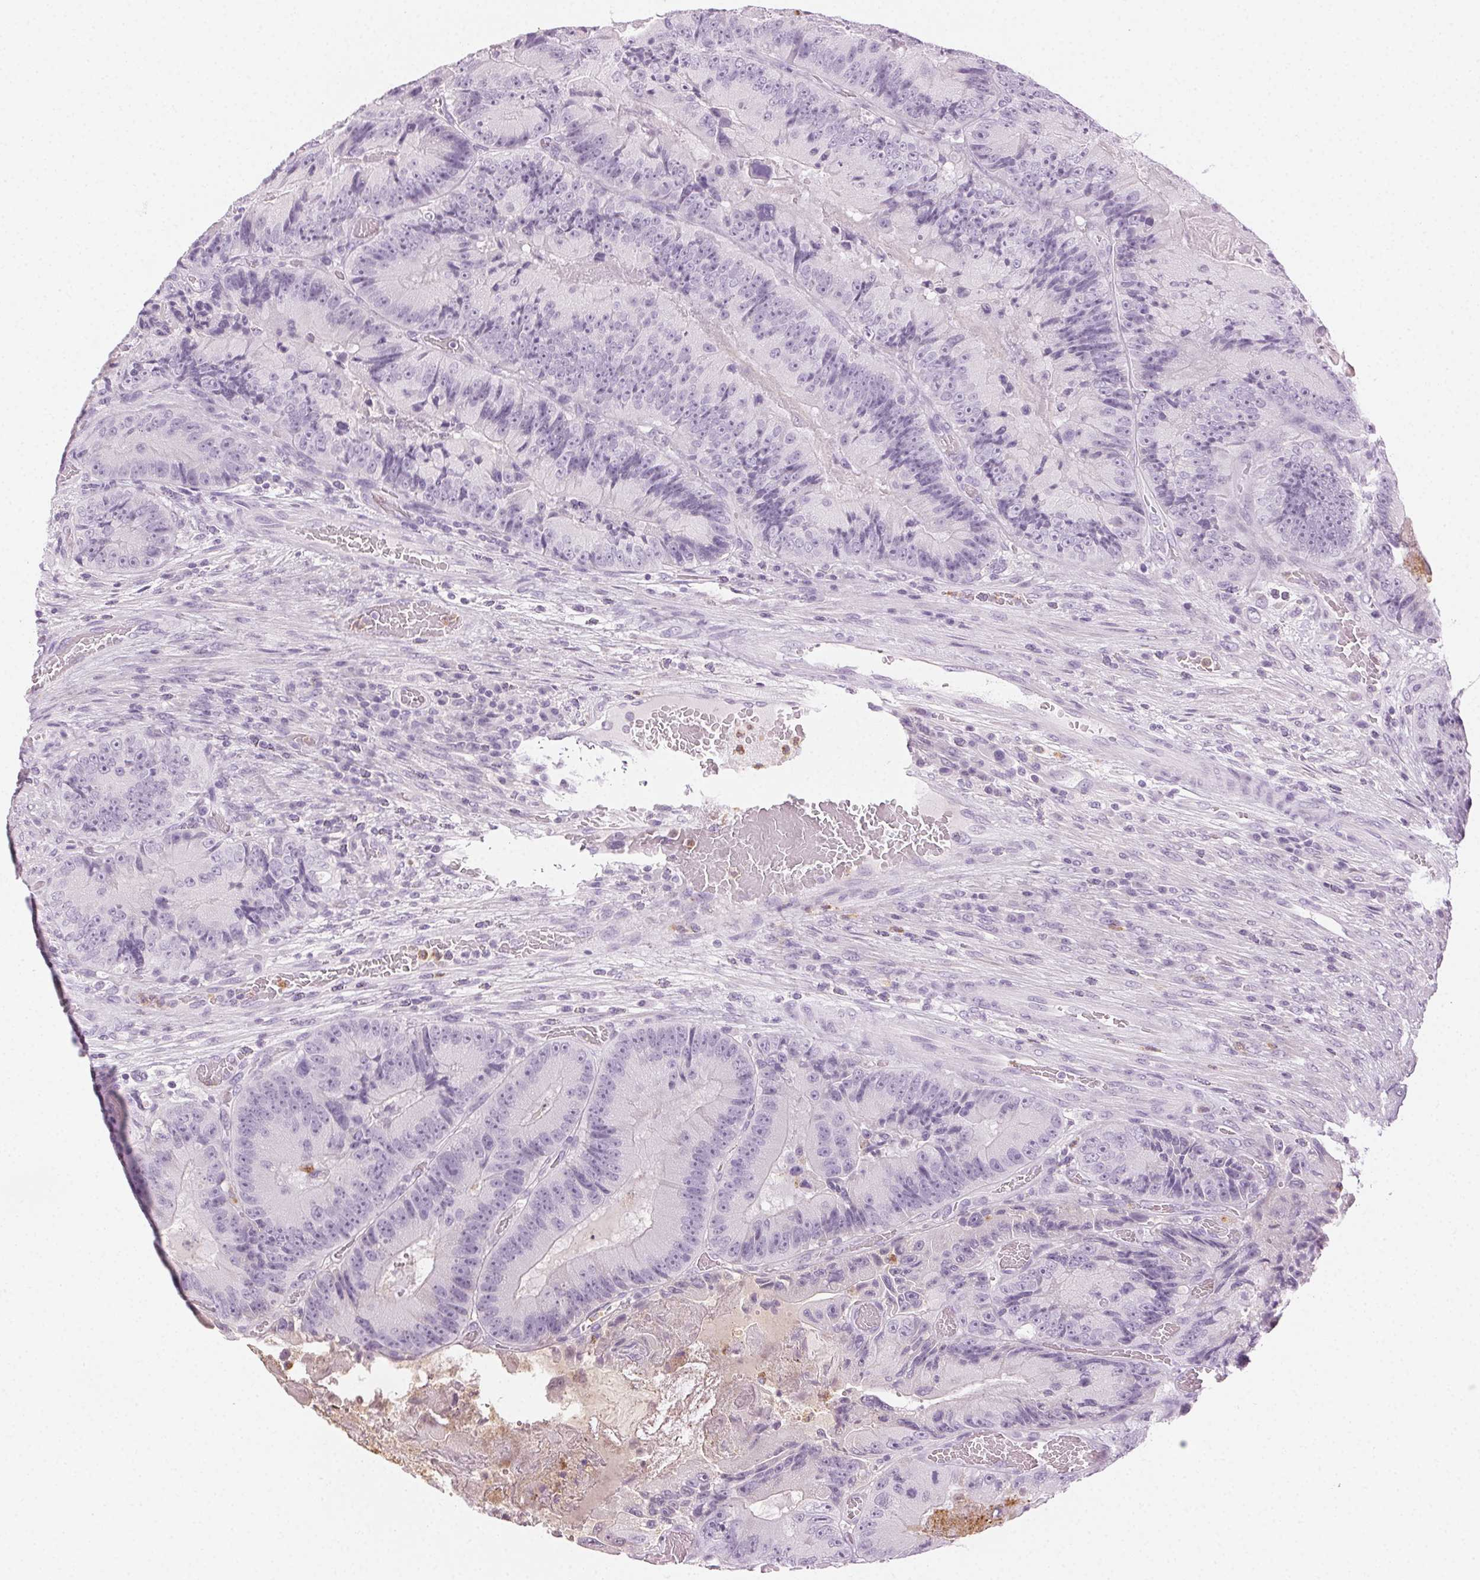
{"staining": {"intensity": "negative", "quantity": "none", "location": "none"}, "tissue": "colorectal cancer", "cell_type": "Tumor cells", "image_type": "cancer", "snomed": [{"axis": "morphology", "description": "Adenocarcinoma, NOS"}, {"axis": "topography", "description": "Colon"}], "caption": "This photomicrograph is of colorectal cancer (adenocarcinoma) stained with IHC to label a protein in brown with the nuclei are counter-stained blue. There is no positivity in tumor cells.", "gene": "MPO", "patient": {"sex": "female", "age": 86}}